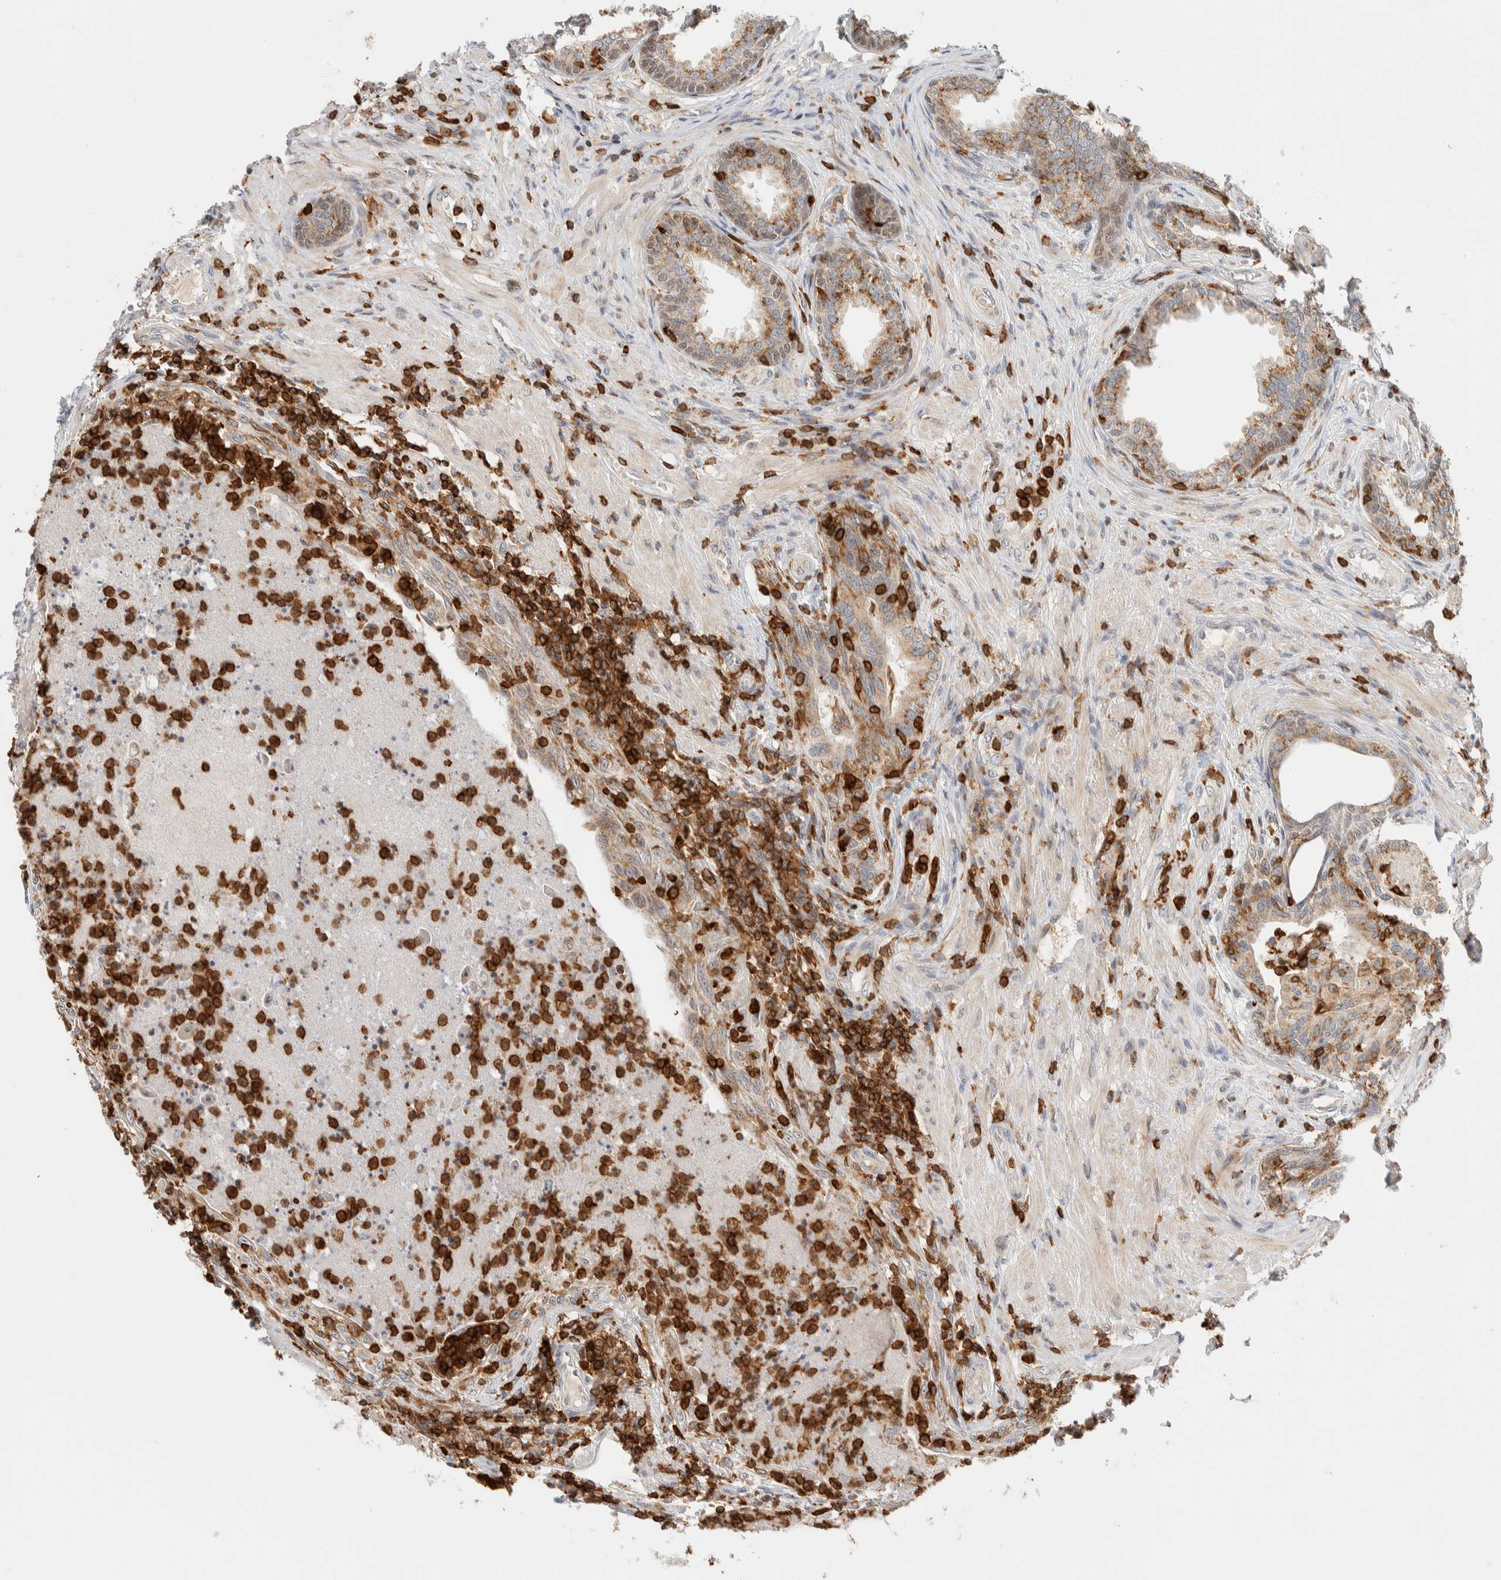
{"staining": {"intensity": "strong", "quantity": ">75%", "location": "cytoplasmic/membranous"}, "tissue": "prostate", "cell_type": "Glandular cells", "image_type": "normal", "snomed": [{"axis": "morphology", "description": "Normal tissue, NOS"}, {"axis": "topography", "description": "Prostate"}], "caption": "The micrograph displays immunohistochemical staining of normal prostate. There is strong cytoplasmic/membranous positivity is seen in approximately >75% of glandular cells.", "gene": "RUNDC1", "patient": {"sex": "male", "age": 76}}